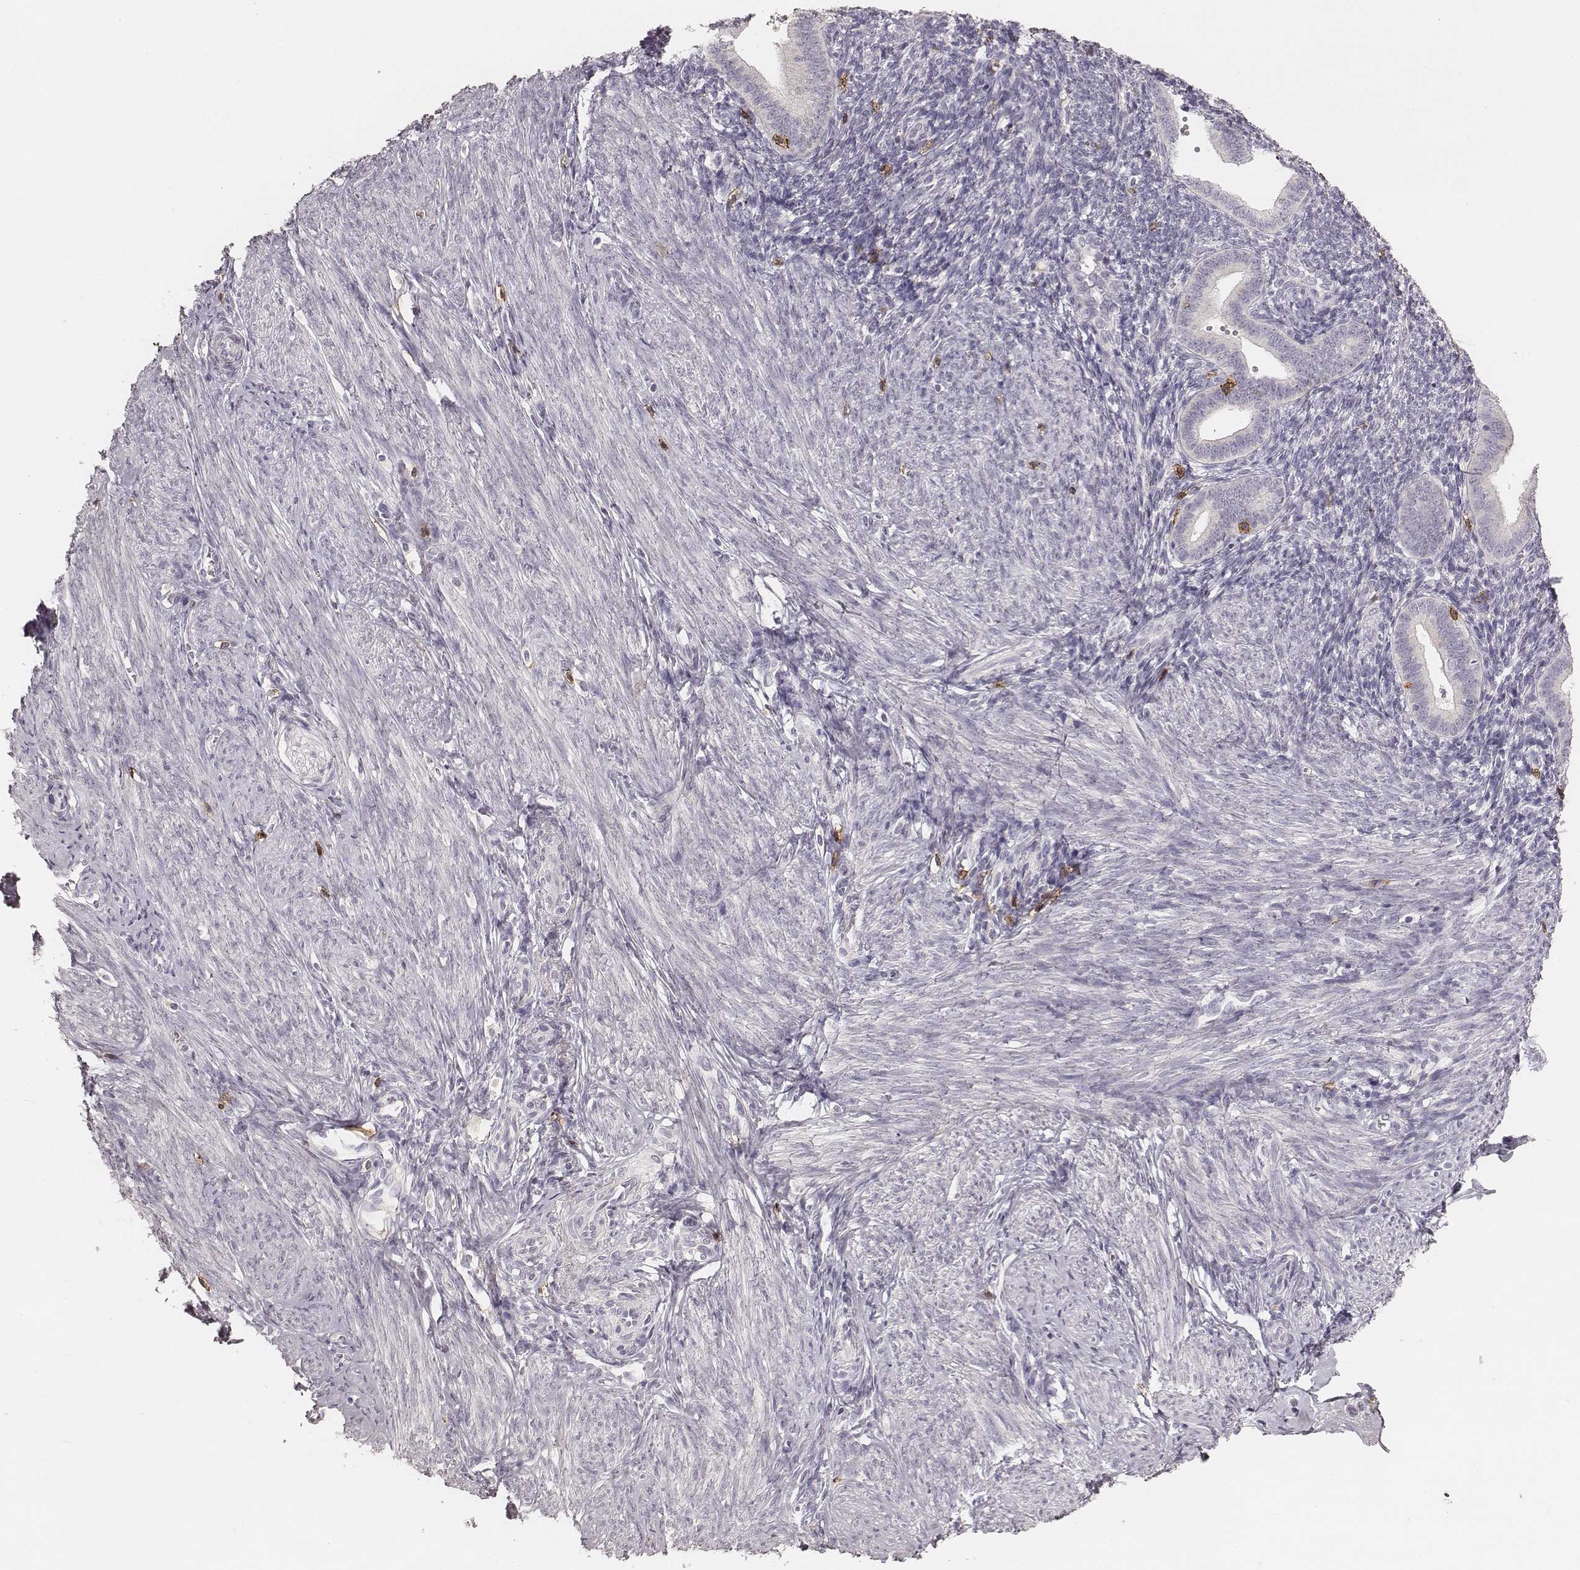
{"staining": {"intensity": "negative", "quantity": "none", "location": "none"}, "tissue": "endometrium", "cell_type": "Cells in endometrial stroma", "image_type": "normal", "snomed": [{"axis": "morphology", "description": "Normal tissue, NOS"}, {"axis": "topography", "description": "Endometrium"}], "caption": "Unremarkable endometrium was stained to show a protein in brown. There is no significant expression in cells in endometrial stroma. (DAB (3,3'-diaminobenzidine) IHC with hematoxylin counter stain).", "gene": "CD8A", "patient": {"sex": "female", "age": 40}}